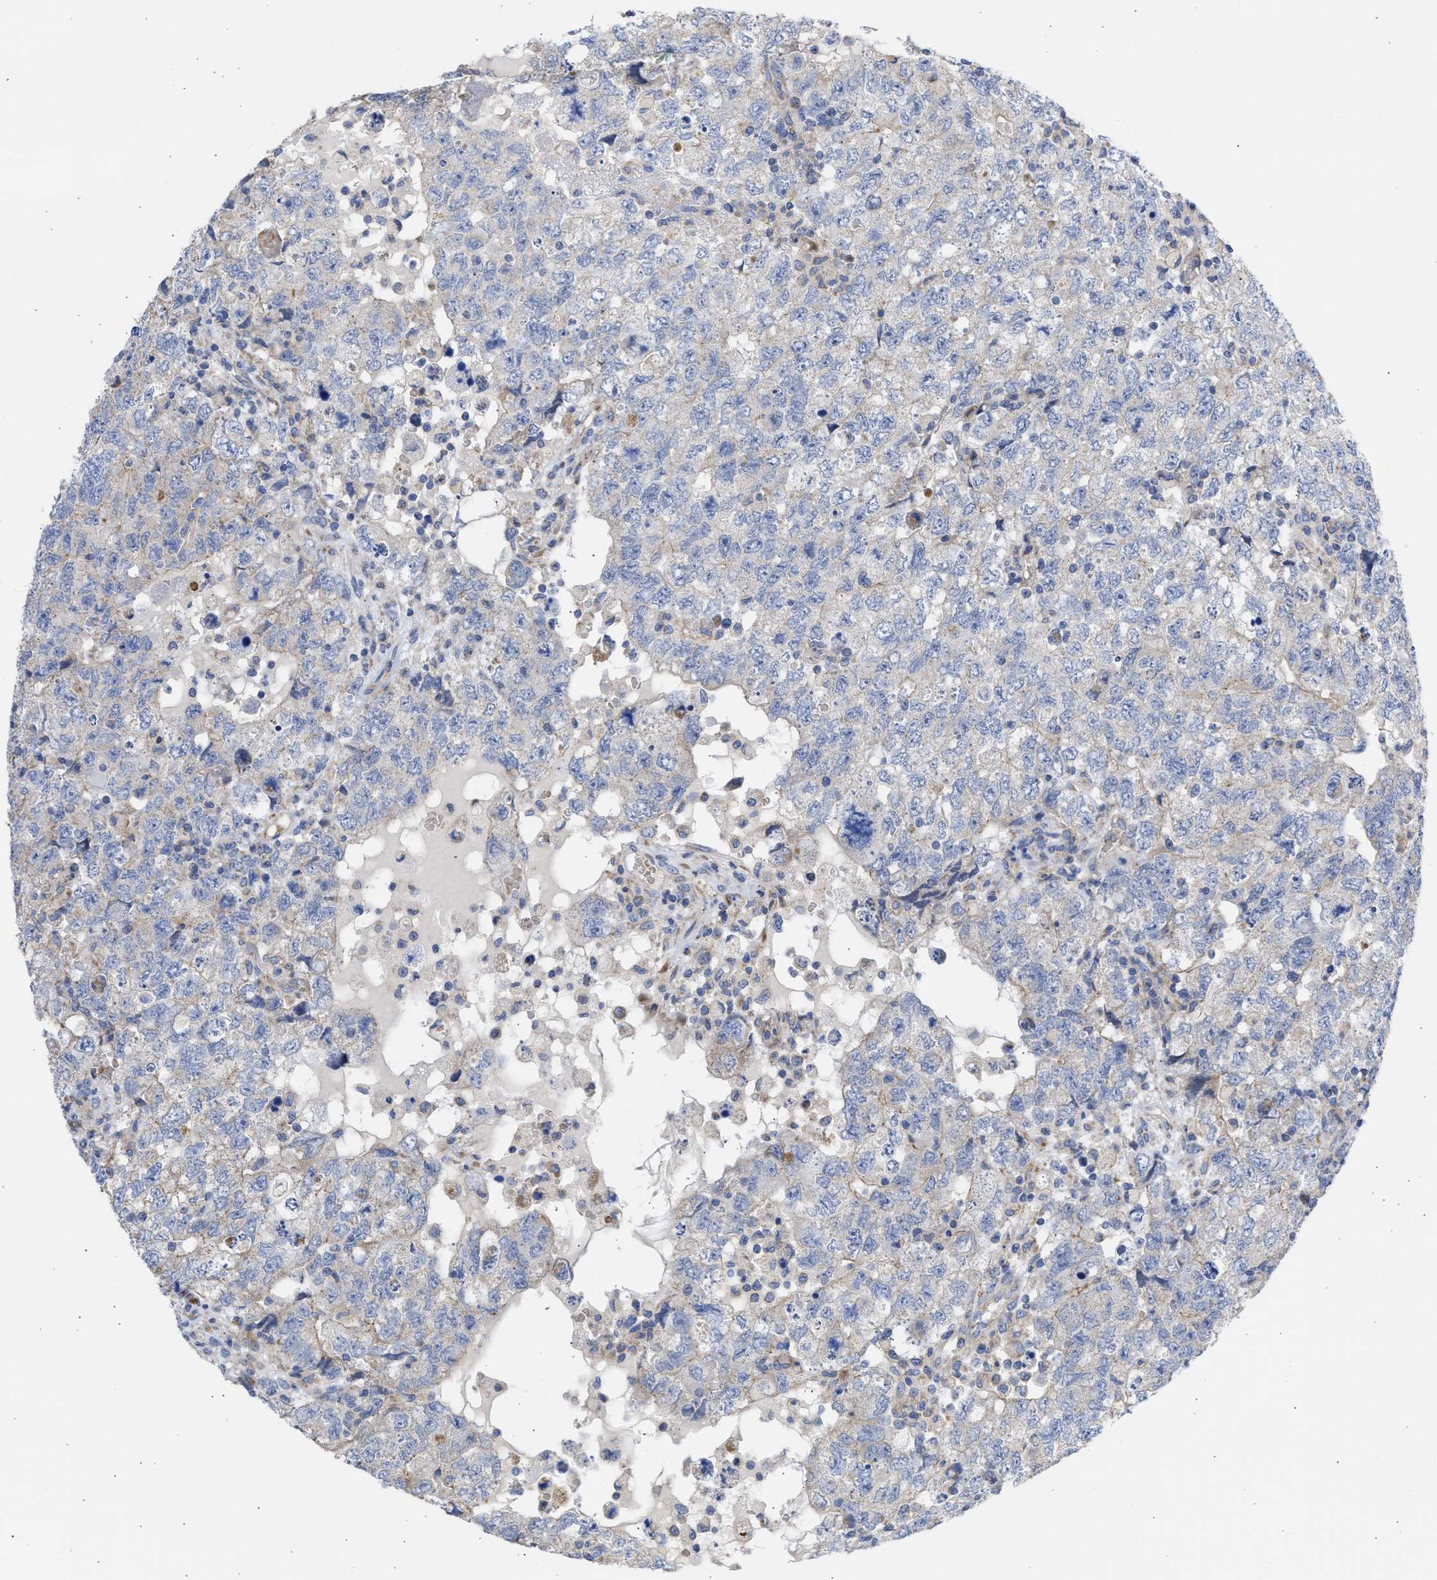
{"staining": {"intensity": "negative", "quantity": "none", "location": "none"}, "tissue": "testis cancer", "cell_type": "Tumor cells", "image_type": "cancer", "snomed": [{"axis": "morphology", "description": "Seminoma, NOS"}, {"axis": "topography", "description": "Testis"}], "caption": "The immunohistochemistry (IHC) photomicrograph has no significant positivity in tumor cells of testis seminoma tissue.", "gene": "BTG3", "patient": {"sex": "male", "age": 22}}